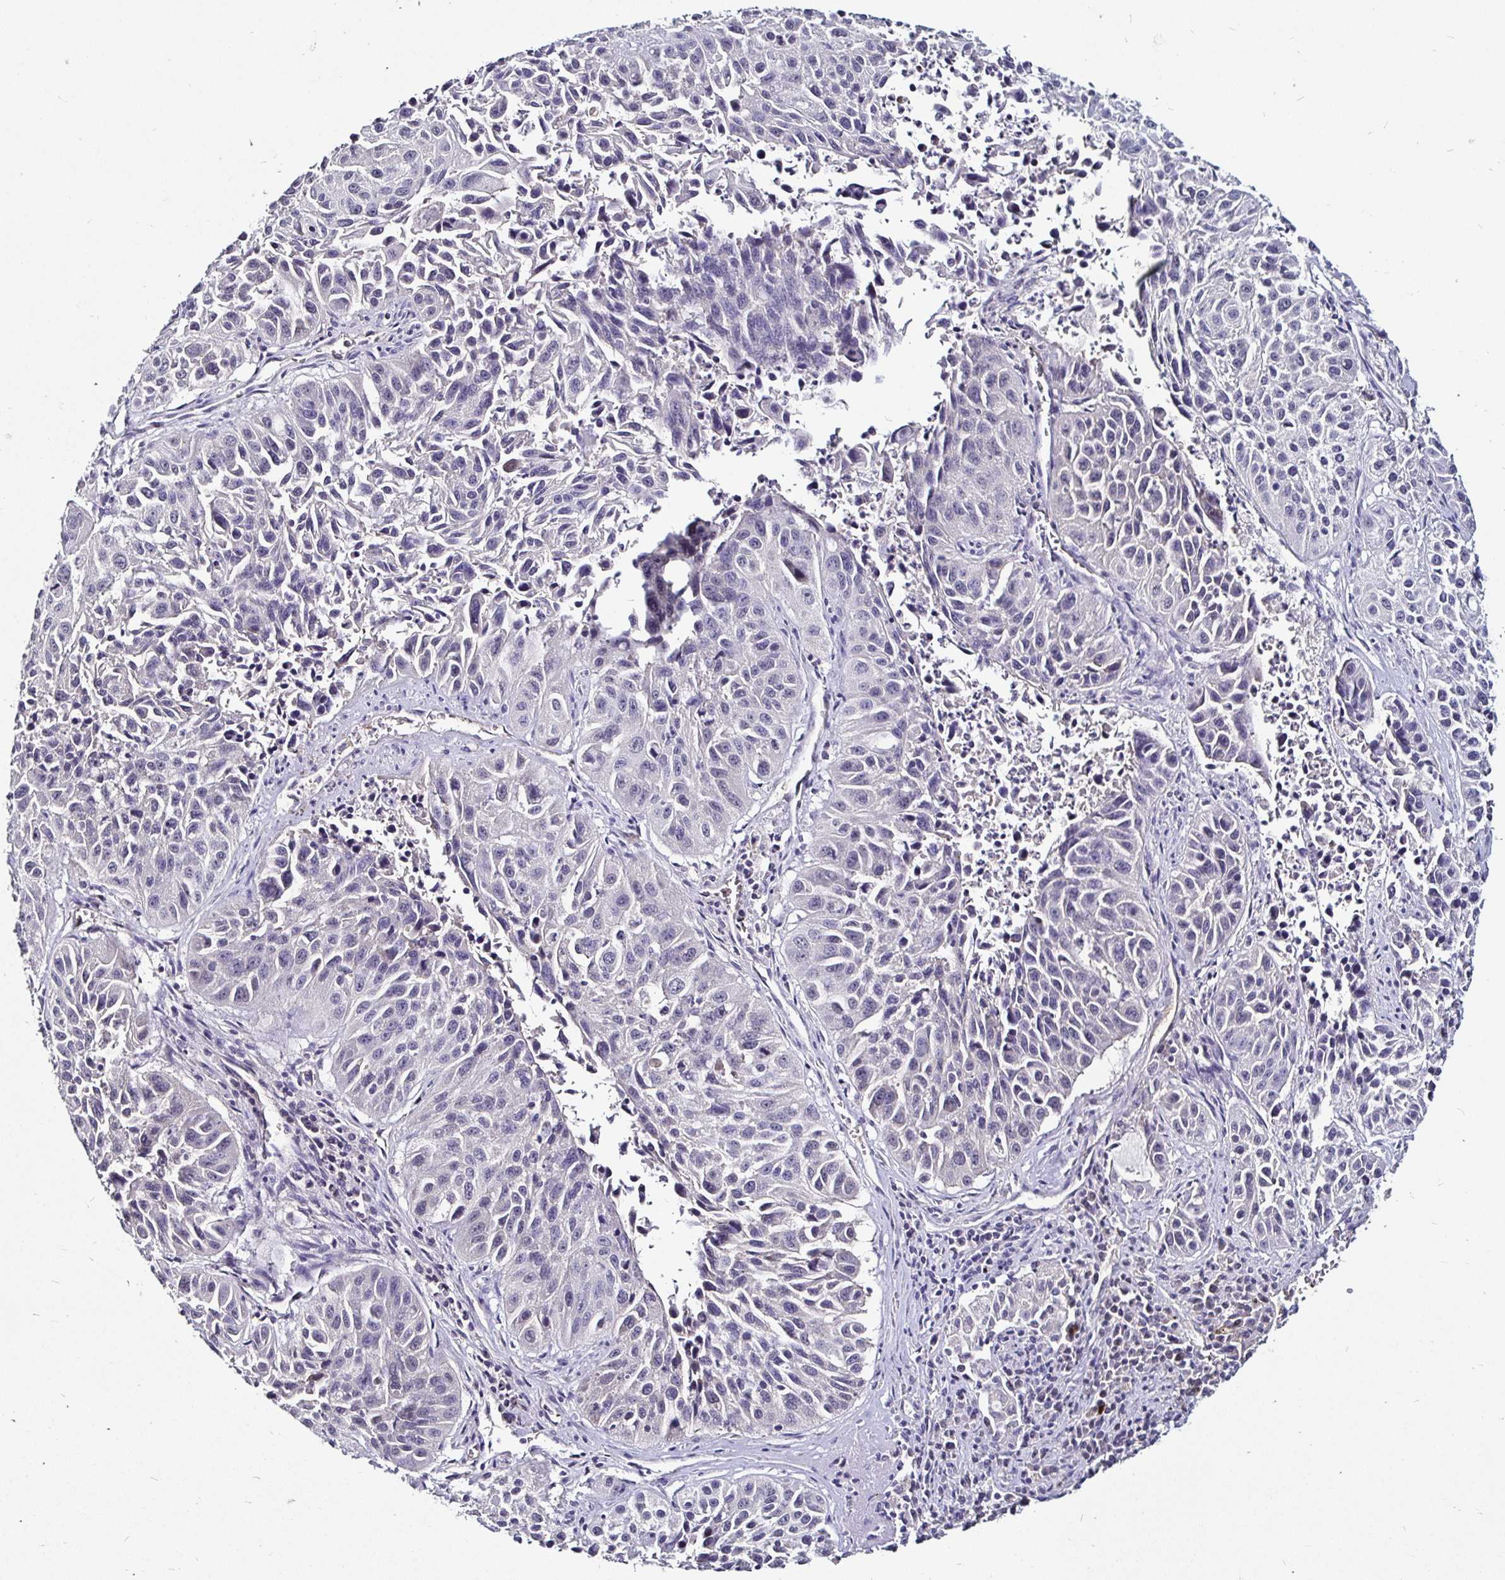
{"staining": {"intensity": "negative", "quantity": "none", "location": "none"}, "tissue": "lung cancer", "cell_type": "Tumor cells", "image_type": "cancer", "snomed": [{"axis": "morphology", "description": "Squamous cell carcinoma, NOS"}, {"axis": "topography", "description": "Lung"}], "caption": "This photomicrograph is of lung cancer (squamous cell carcinoma) stained with IHC to label a protein in brown with the nuclei are counter-stained blue. There is no staining in tumor cells.", "gene": "FAIM2", "patient": {"sex": "female", "age": 61}}